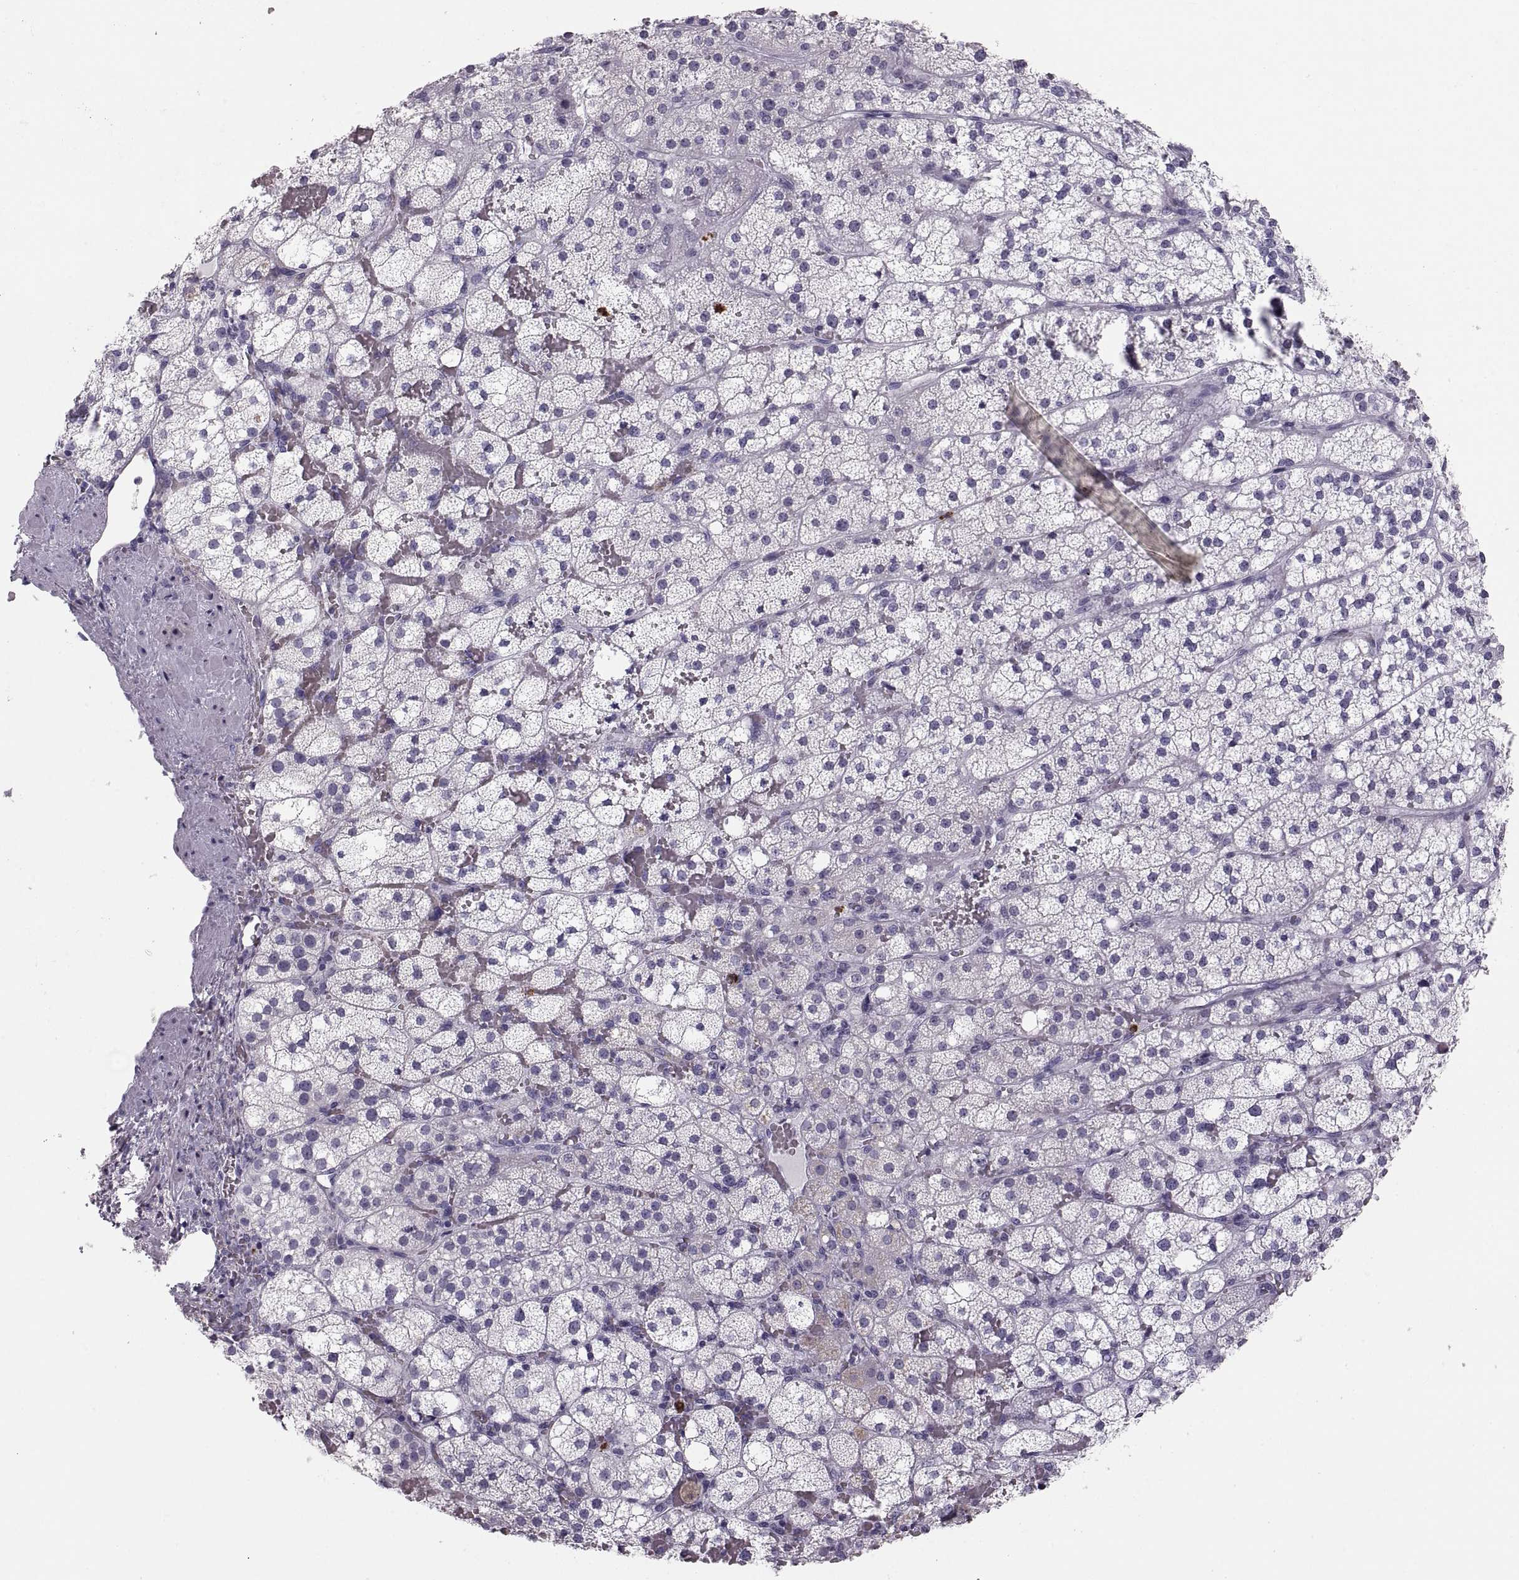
{"staining": {"intensity": "negative", "quantity": "none", "location": "none"}, "tissue": "adrenal gland", "cell_type": "Glandular cells", "image_type": "normal", "snomed": [{"axis": "morphology", "description": "Normal tissue, NOS"}, {"axis": "topography", "description": "Adrenal gland"}], "caption": "DAB immunohistochemical staining of unremarkable human adrenal gland shows no significant expression in glandular cells.", "gene": "MILR1", "patient": {"sex": "male", "age": 53}}